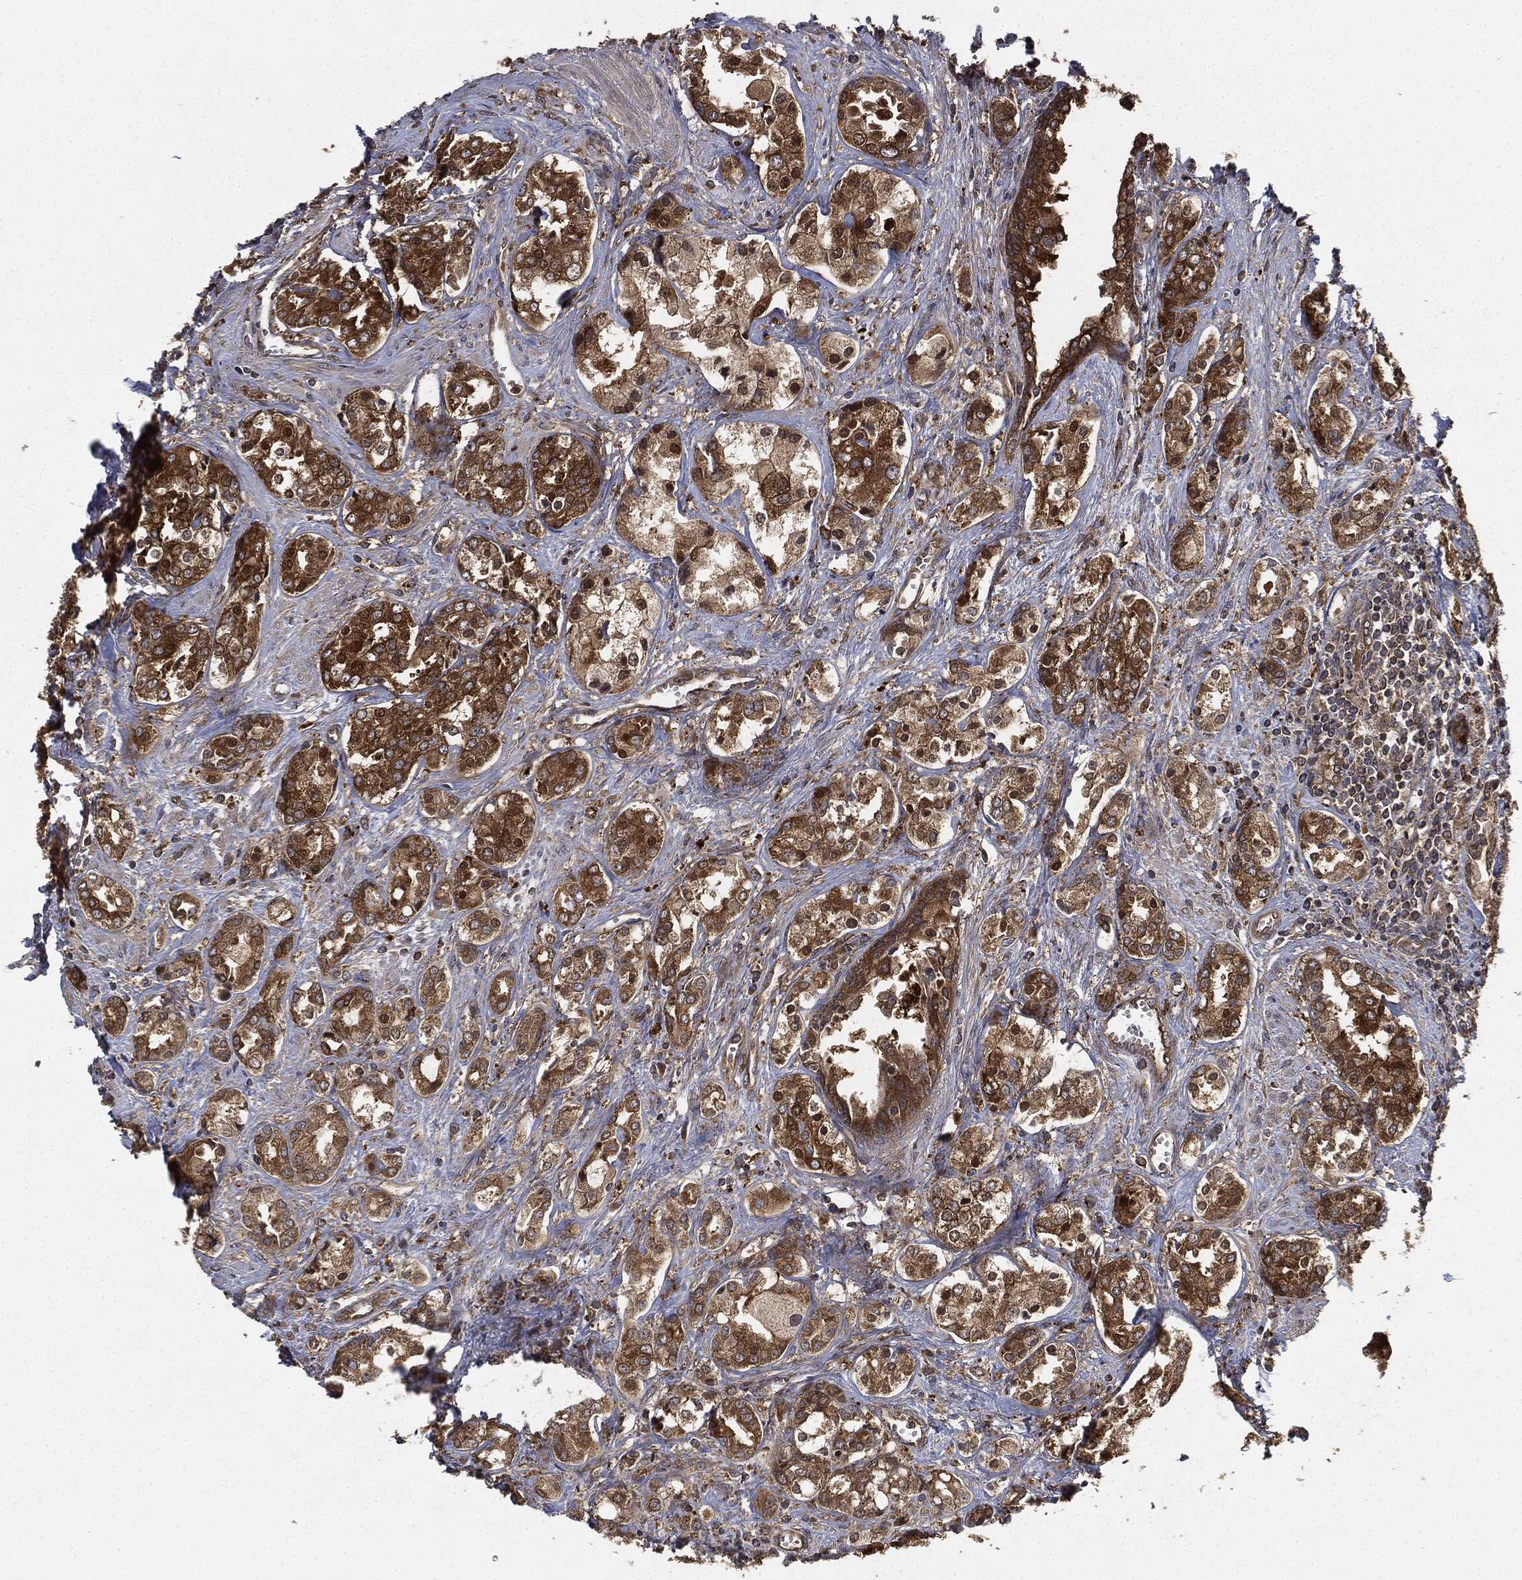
{"staining": {"intensity": "strong", "quantity": ">75%", "location": "cytoplasmic/membranous"}, "tissue": "prostate cancer", "cell_type": "Tumor cells", "image_type": "cancer", "snomed": [{"axis": "morphology", "description": "Adenocarcinoma, NOS"}, {"axis": "topography", "description": "Prostate and seminal vesicle, NOS"}, {"axis": "topography", "description": "Prostate"}], "caption": "Immunohistochemistry (IHC) histopathology image of neoplastic tissue: human adenocarcinoma (prostate) stained using immunohistochemistry exhibits high levels of strong protein expression localized specifically in the cytoplasmic/membranous of tumor cells, appearing as a cytoplasmic/membranous brown color.", "gene": "BRAF", "patient": {"sex": "male", "age": 62}}